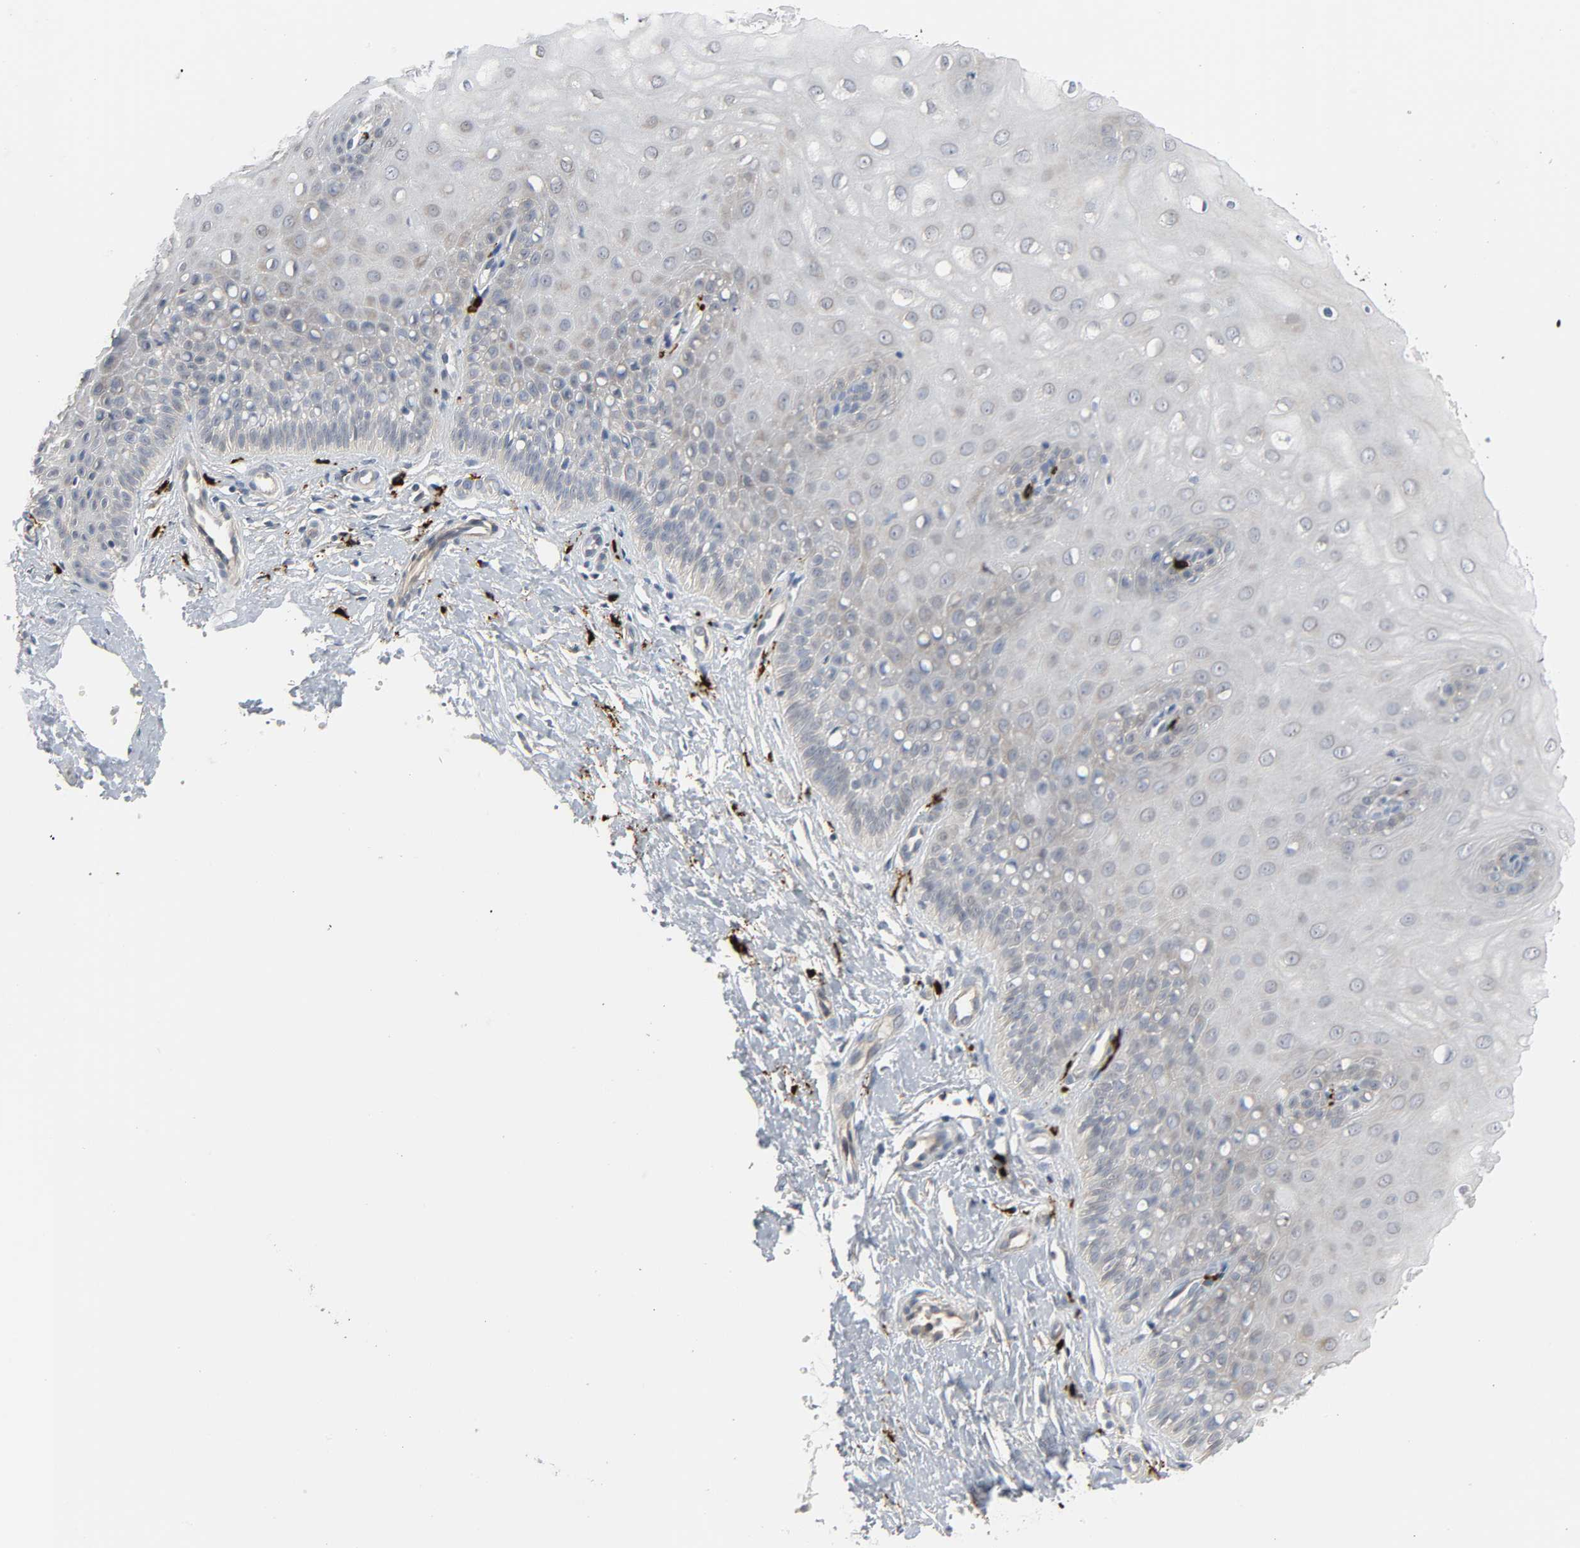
{"staining": {"intensity": "weak", "quantity": ">75%", "location": "cytoplasmic/membranous"}, "tissue": "cervix", "cell_type": "Glandular cells", "image_type": "normal", "snomed": [{"axis": "morphology", "description": "Normal tissue, NOS"}, {"axis": "topography", "description": "Cervix"}], "caption": "Normal cervix reveals weak cytoplasmic/membranous staining in about >75% of glandular cells, visualized by immunohistochemistry.", "gene": "LIMCH1", "patient": {"sex": "female", "age": 55}}